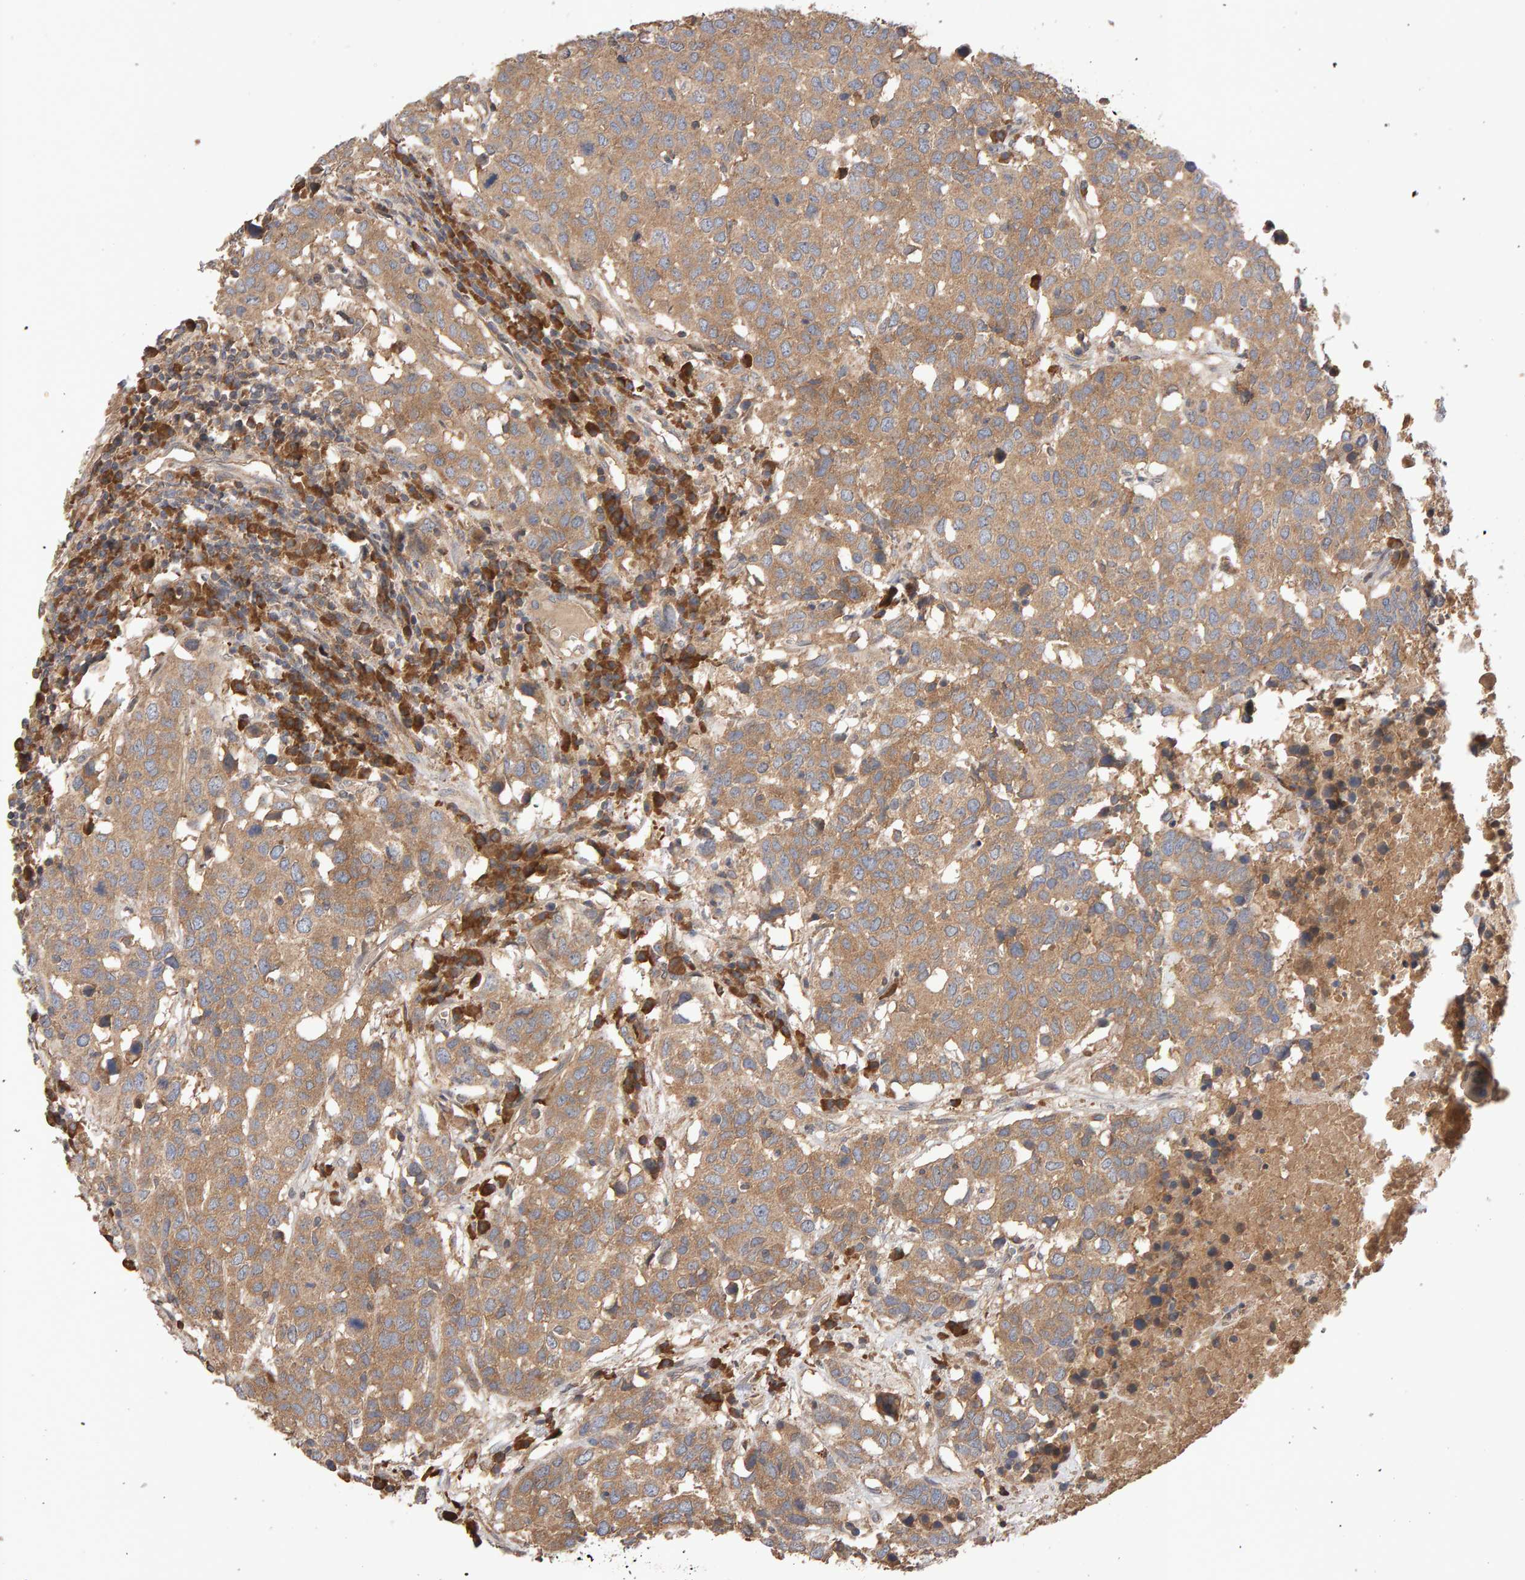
{"staining": {"intensity": "moderate", "quantity": ">75%", "location": "cytoplasmic/membranous"}, "tissue": "head and neck cancer", "cell_type": "Tumor cells", "image_type": "cancer", "snomed": [{"axis": "morphology", "description": "Squamous cell carcinoma, NOS"}, {"axis": "topography", "description": "Head-Neck"}], "caption": "Immunohistochemical staining of human head and neck squamous cell carcinoma reveals medium levels of moderate cytoplasmic/membranous staining in about >75% of tumor cells.", "gene": "RNF19A", "patient": {"sex": "male", "age": 66}}